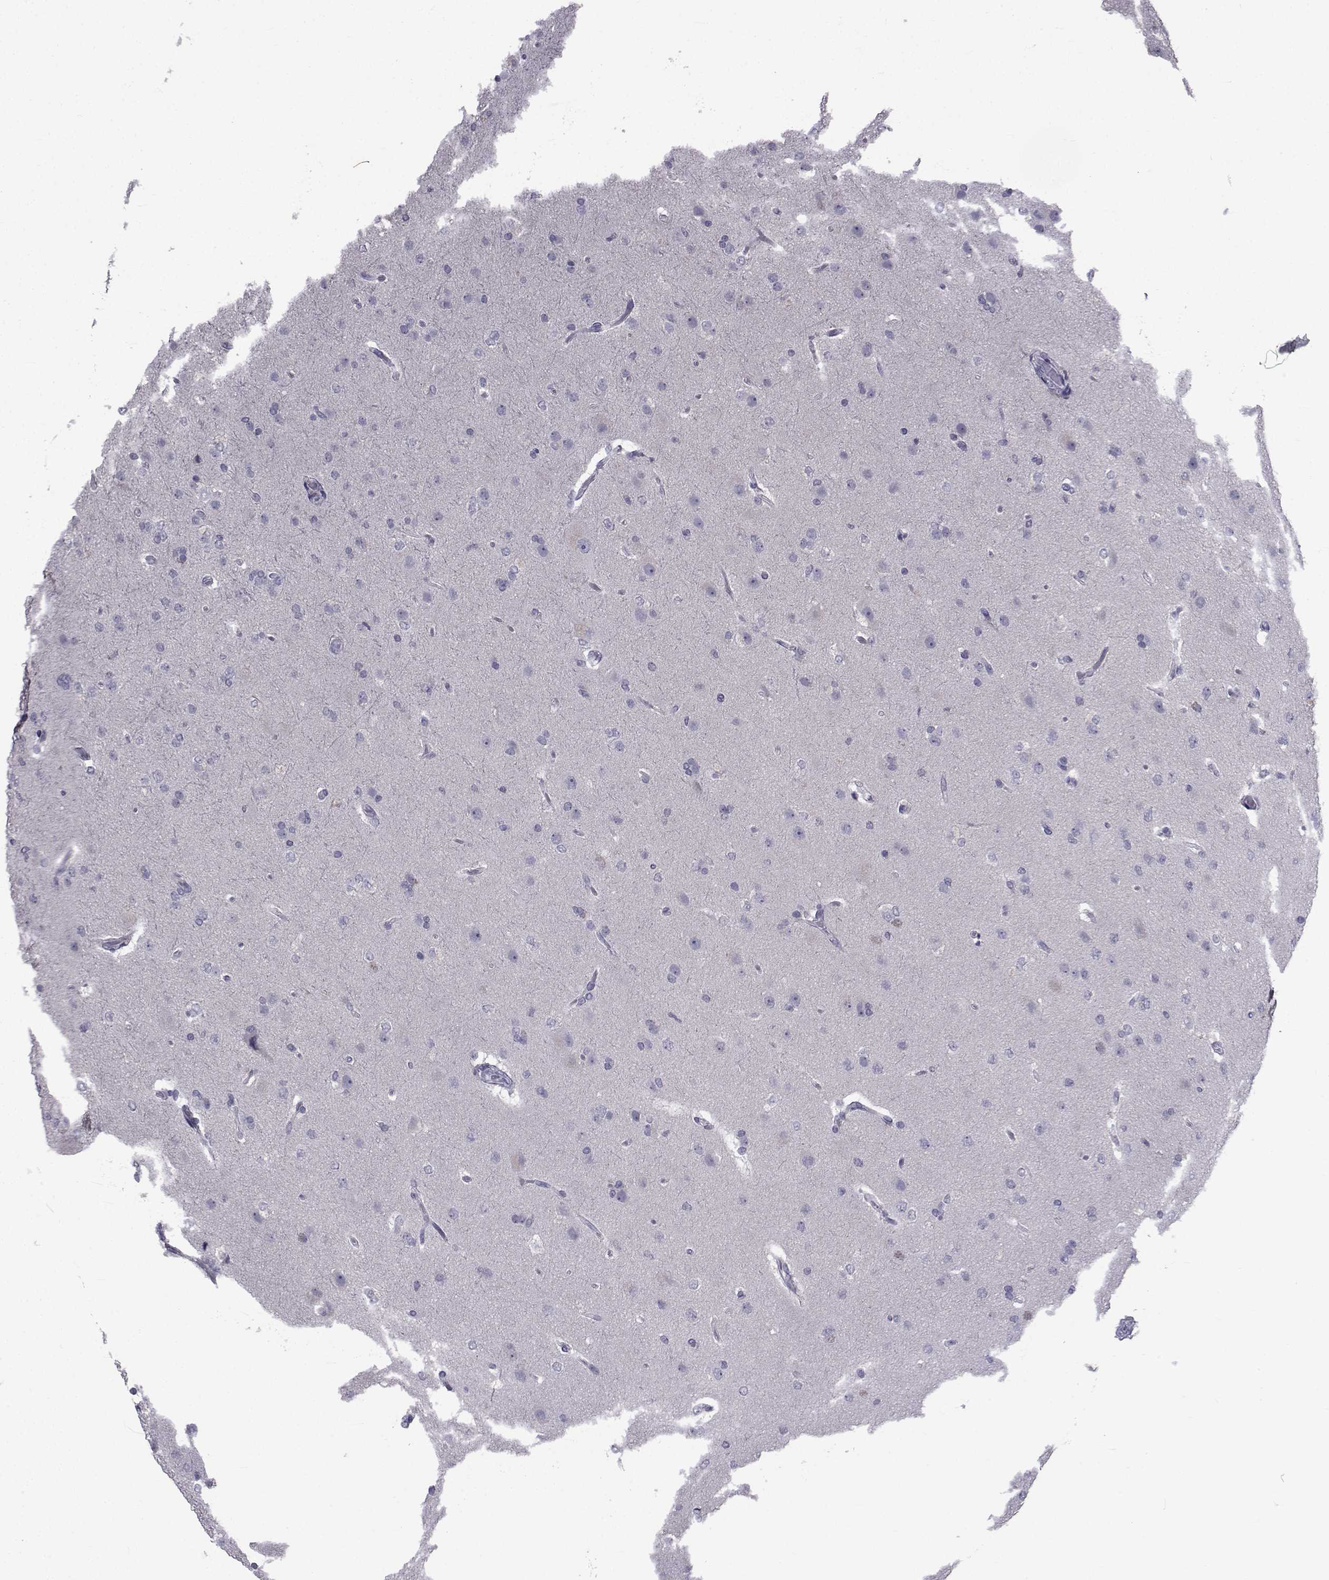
{"staining": {"intensity": "negative", "quantity": "none", "location": "none"}, "tissue": "glioma", "cell_type": "Tumor cells", "image_type": "cancer", "snomed": [{"axis": "morphology", "description": "Glioma, malignant, High grade"}, {"axis": "topography", "description": "Brain"}], "caption": "High magnification brightfield microscopy of glioma stained with DAB (brown) and counterstained with hematoxylin (blue): tumor cells show no significant staining.", "gene": "SLC30A10", "patient": {"sex": "male", "age": 68}}